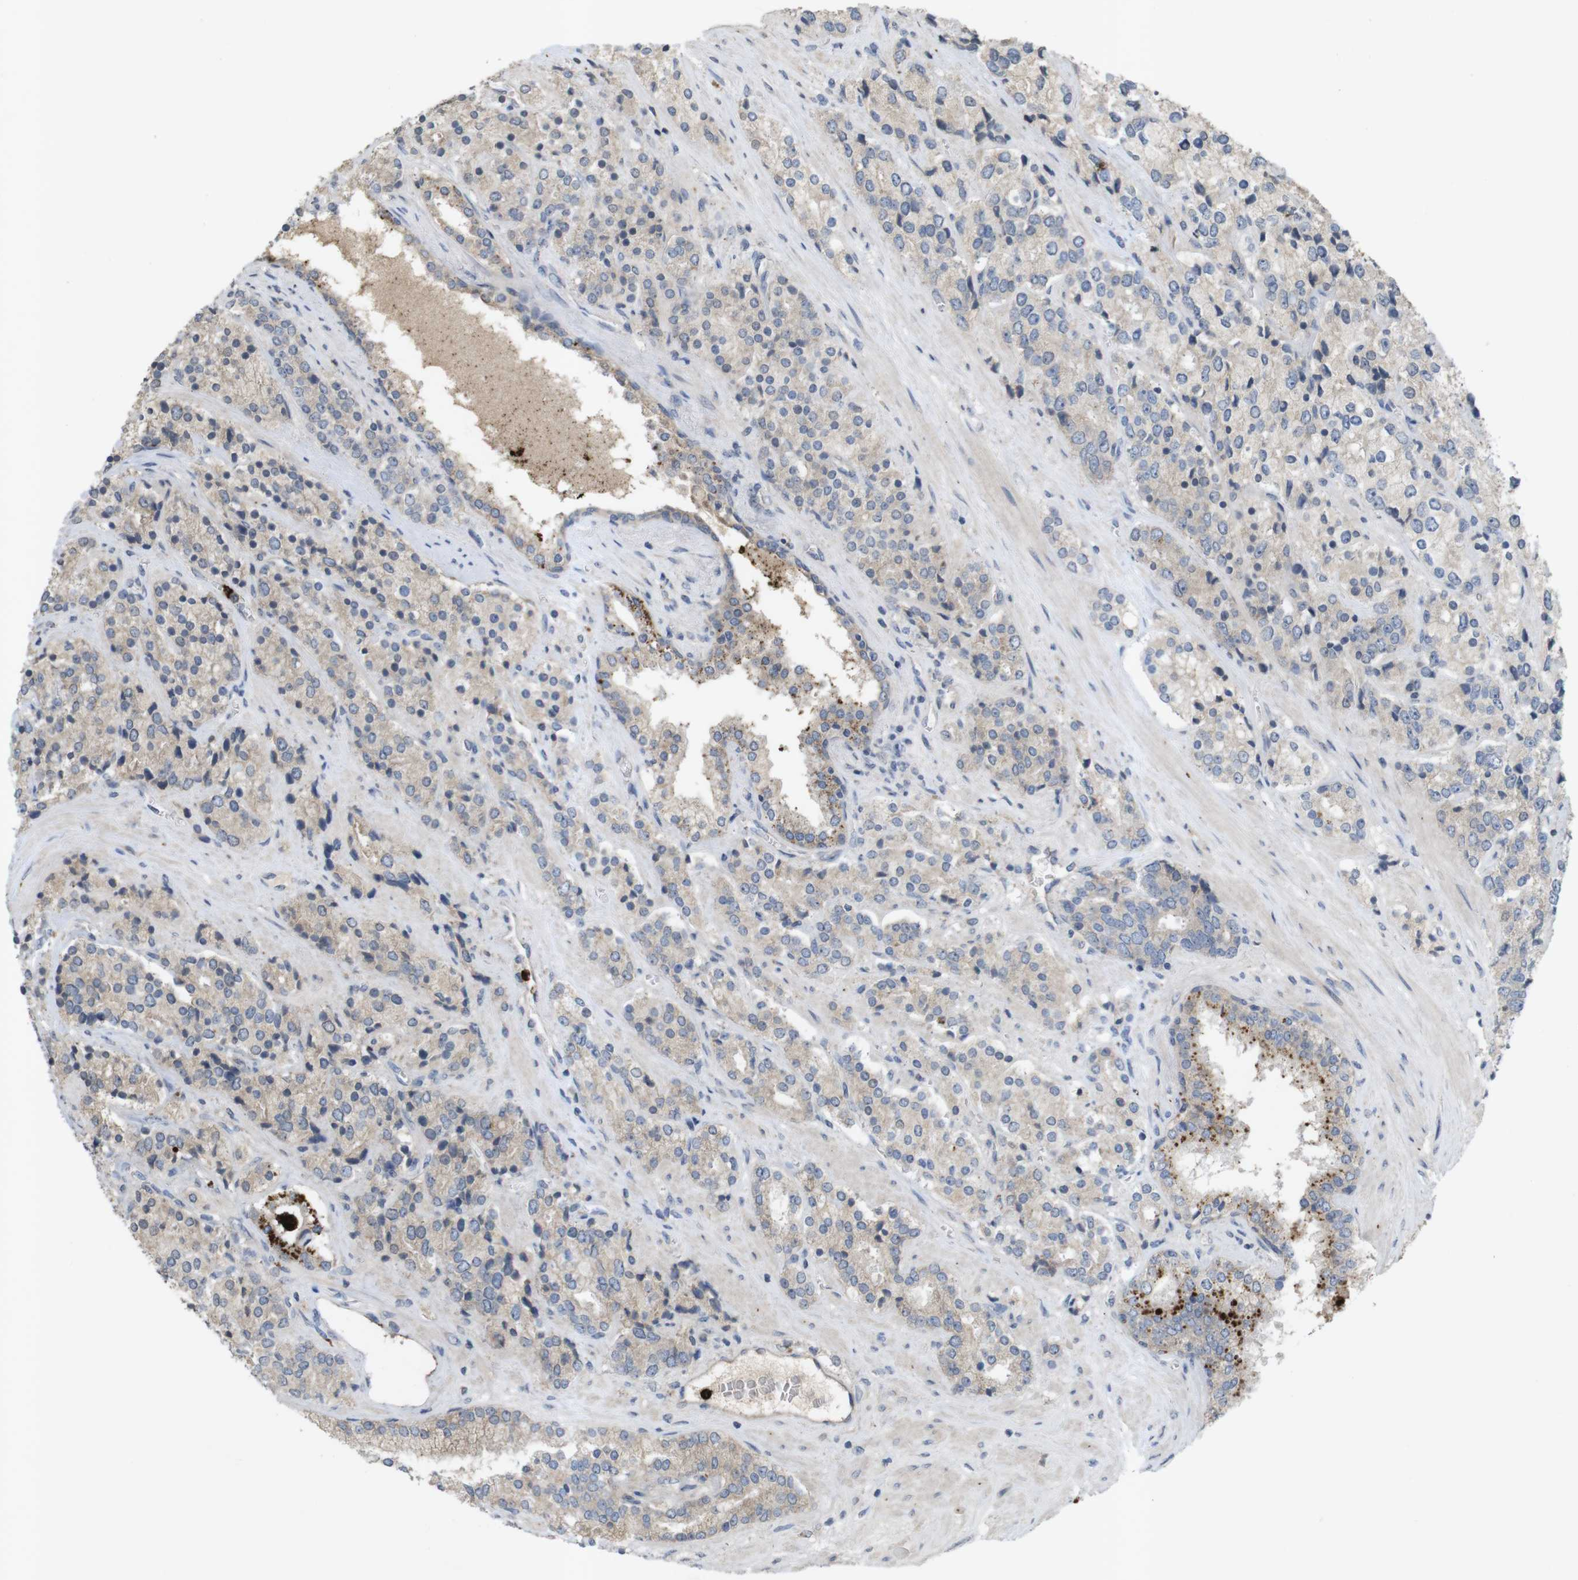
{"staining": {"intensity": "weak", "quantity": "<25%", "location": "cytoplasmic/membranous"}, "tissue": "prostate cancer", "cell_type": "Tumor cells", "image_type": "cancer", "snomed": [{"axis": "morphology", "description": "Adenocarcinoma, High grade"}, {"axis": "topography", "description": "Prostate"}], "caption": "Immunohistochemistry (IHC) histopathology image of neoplastic tissue: high-grade adenocarcinoma (prostate) stained with DAB (3,3'-diaminobenzidine) displays no significant protein expression in tumor cells.", "gene": "TSPAN14", "patient": {"sex": "male", "age": 71}}